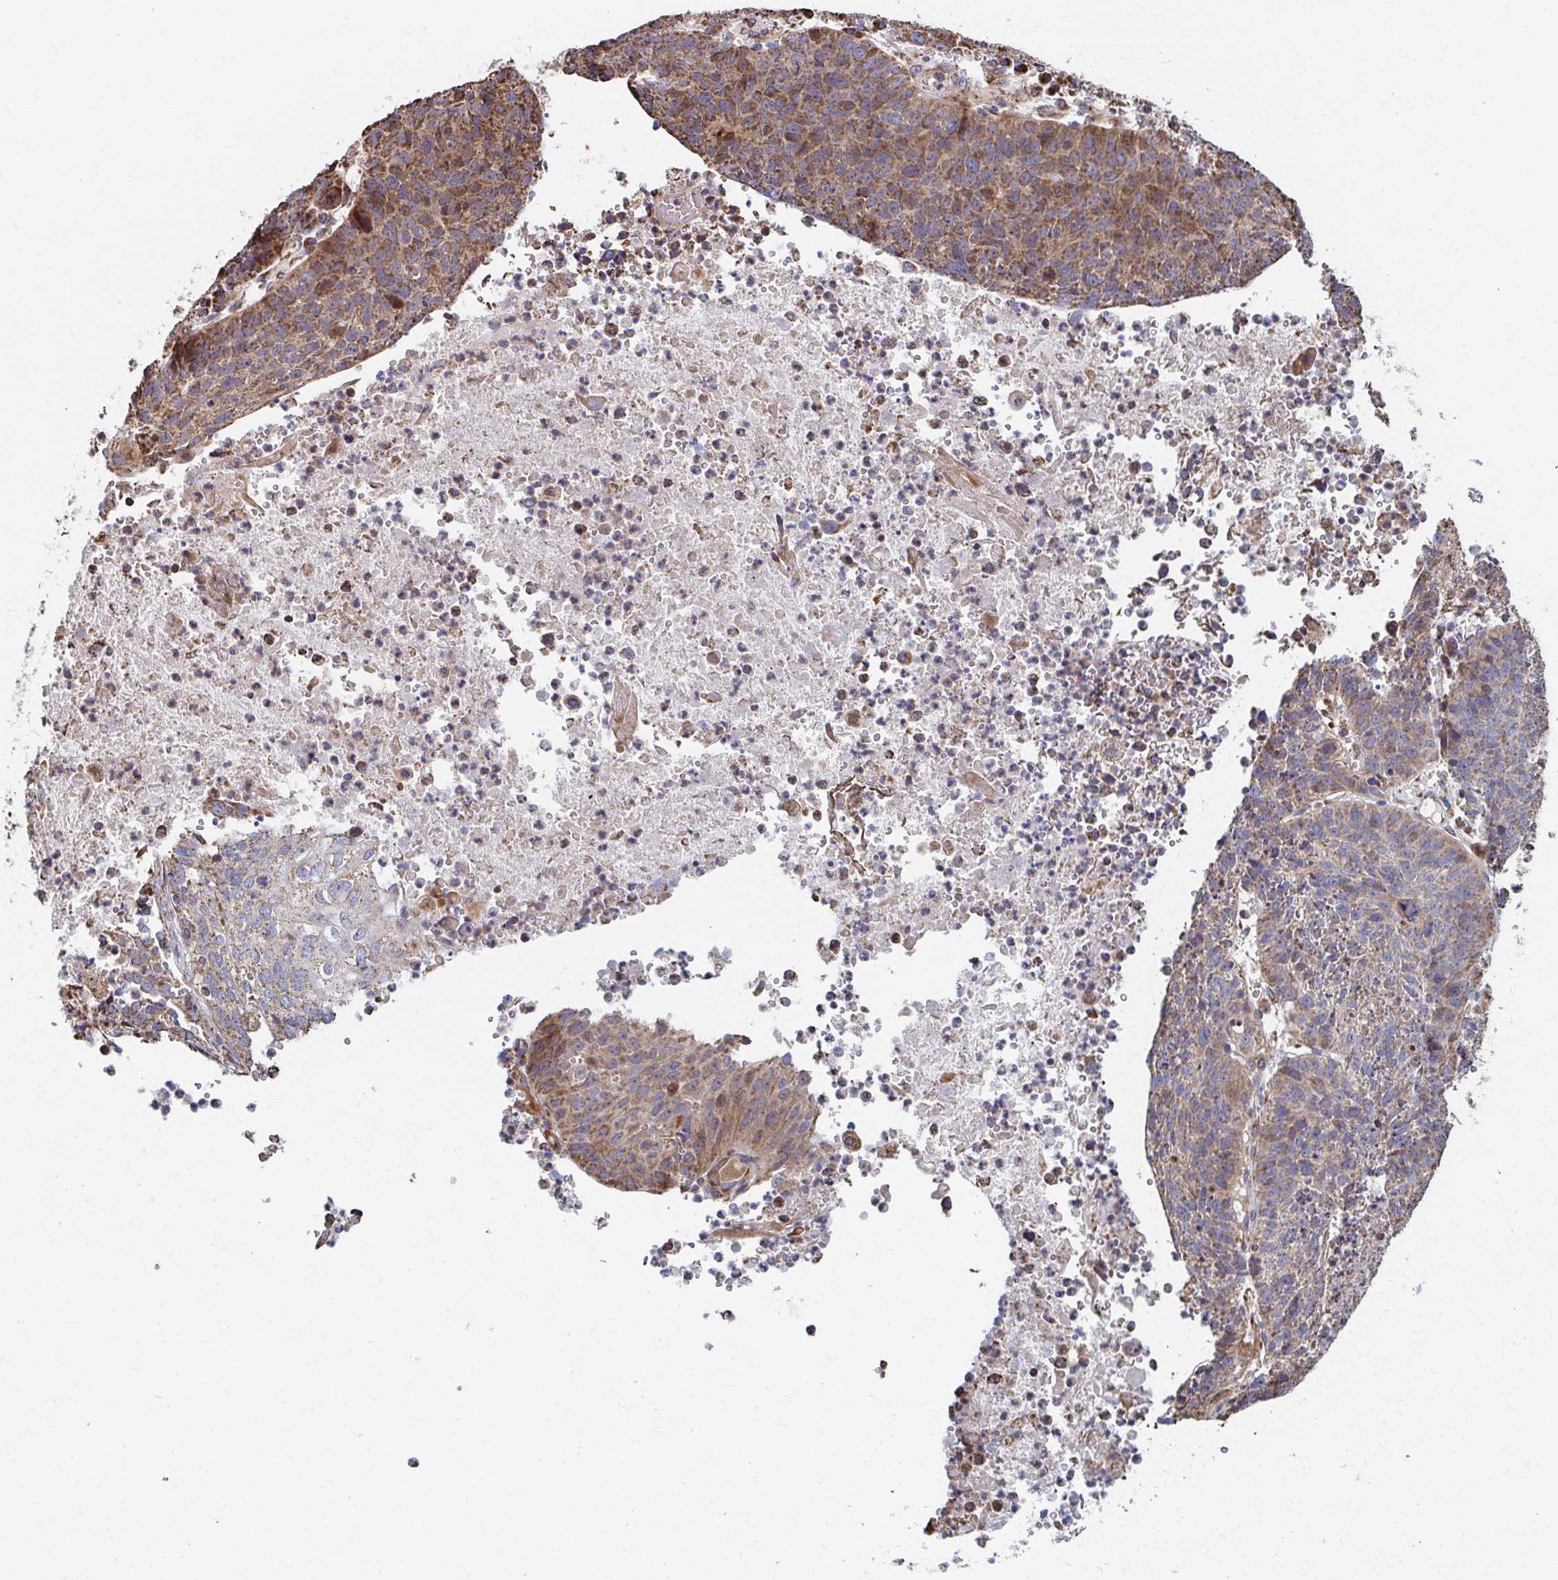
{"staining": {"intensity": "moderate", "quantity": "25%-75%", "location": "cytoplasmic/membranous"}, "tissue": "lung cancer", "cell_type": "Tumor cells", "image_type": "cancer", "snomed": [{"axis": "morphology", "description": "Squamous cell carcinoma, NOS"}, {"axis": "topography", "description": "Lung"}], "caption": "Lung cancer tissue demonstrates moderate cytoplasmic/membranous expression in about 25%-75% of tumor cells The staining is performed using DAB (3,3'-diaminobenzidine) brown chromogen to label protein expression. The nuclei are counter-stained blue using hematoxylin.", "gene": "SAT1", "patient": {"sex": "male", "age": 63}}